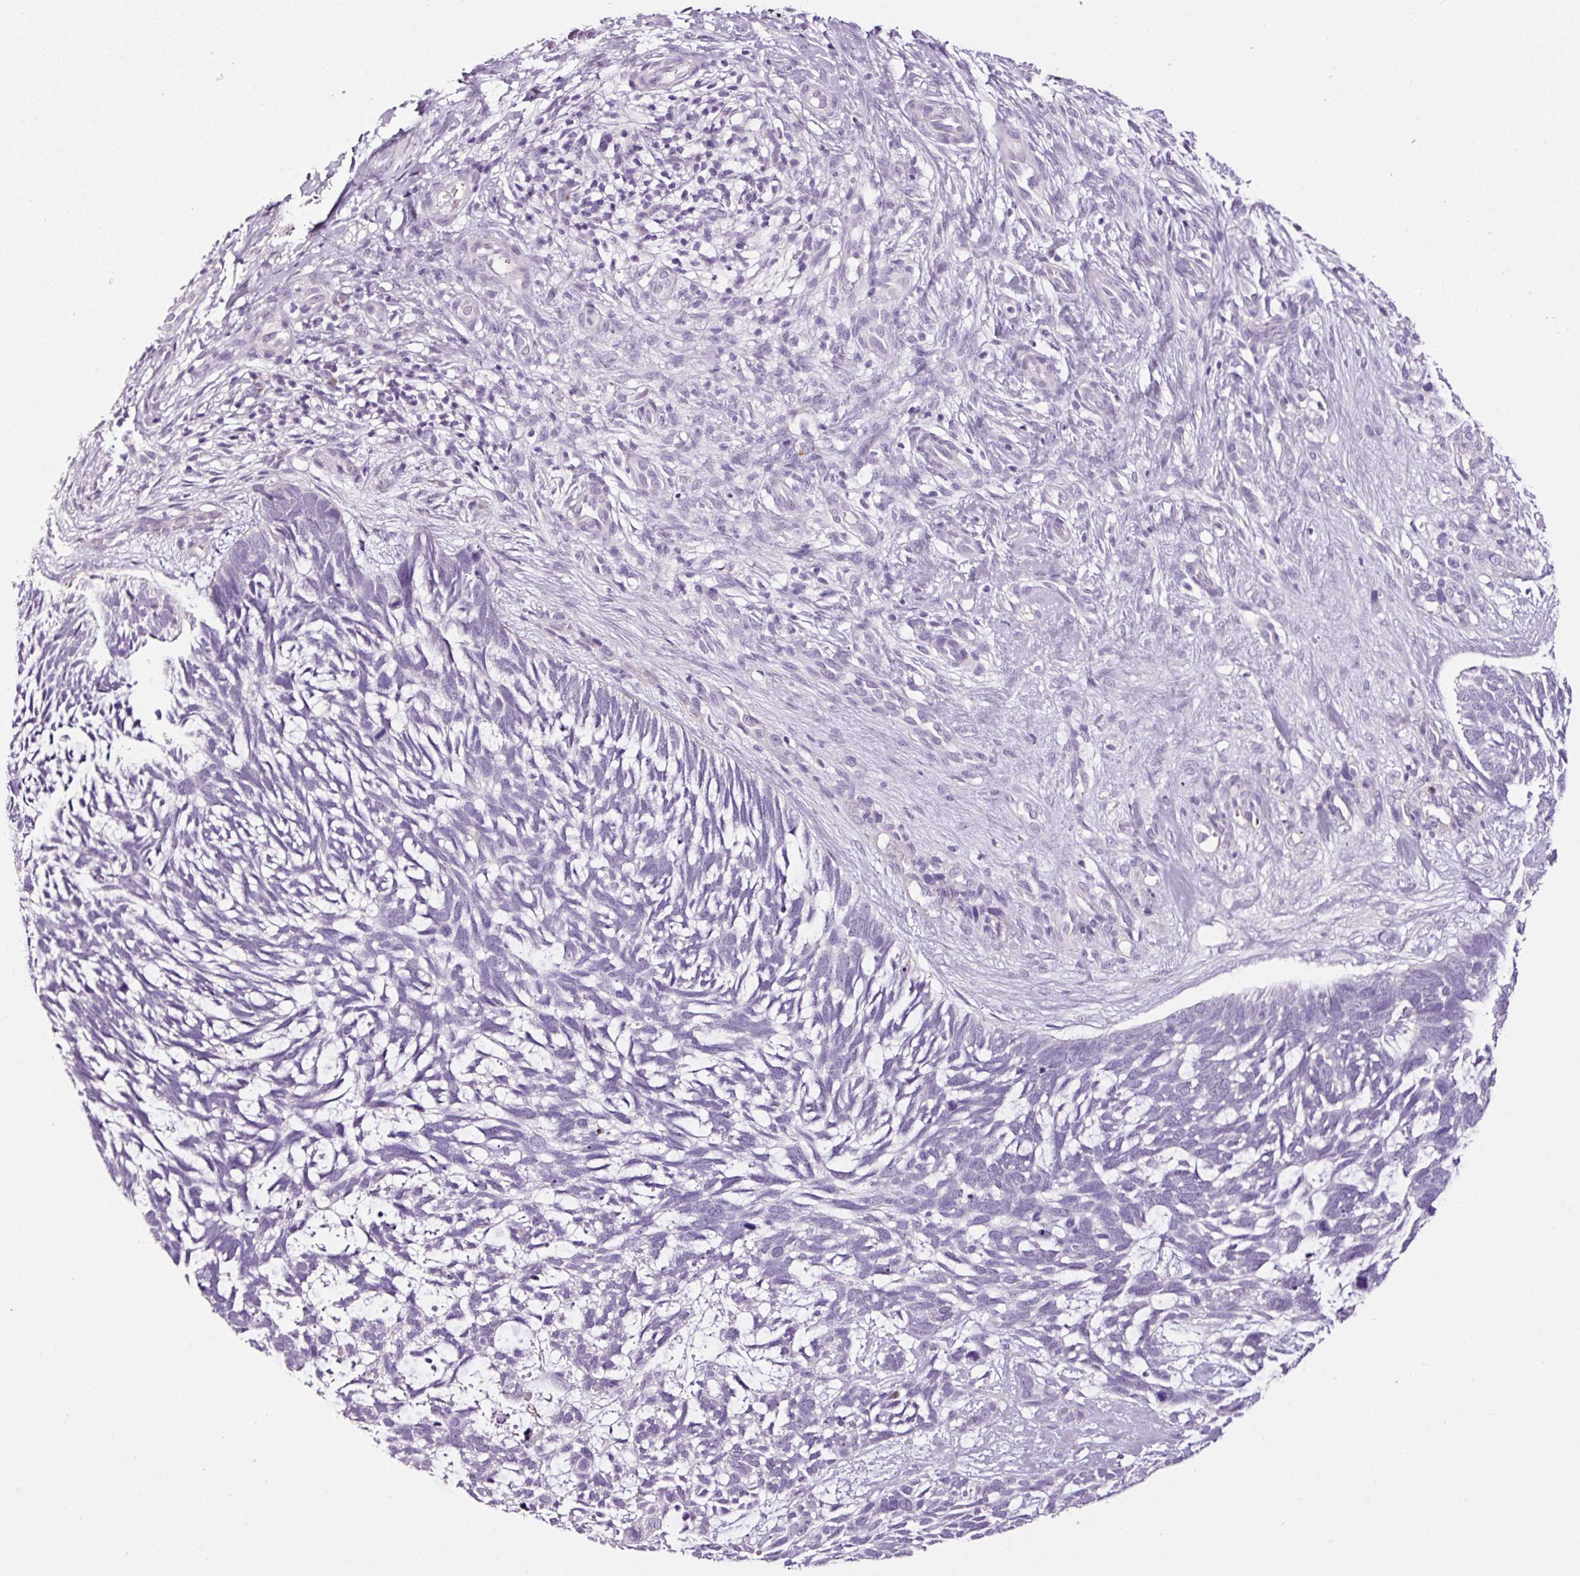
{"staining": {"intensity": "negative", "quantity": "none", "location": "none"}, "tissue": "skin cancer", "cell_type": "Tumor cells", "image_type": "cancer", "snomed": [{"axis": "morphology", "description": "Basal cell carcinoma"}, {"axis": "topography", "description": "Skin"}], "caption": "Protein analysis of skin cancer (basal cell carcinoma) shows no significant expression in tumor cells.", "gene": "RTF2", "patient": {"sex": "male", "age": 88}}